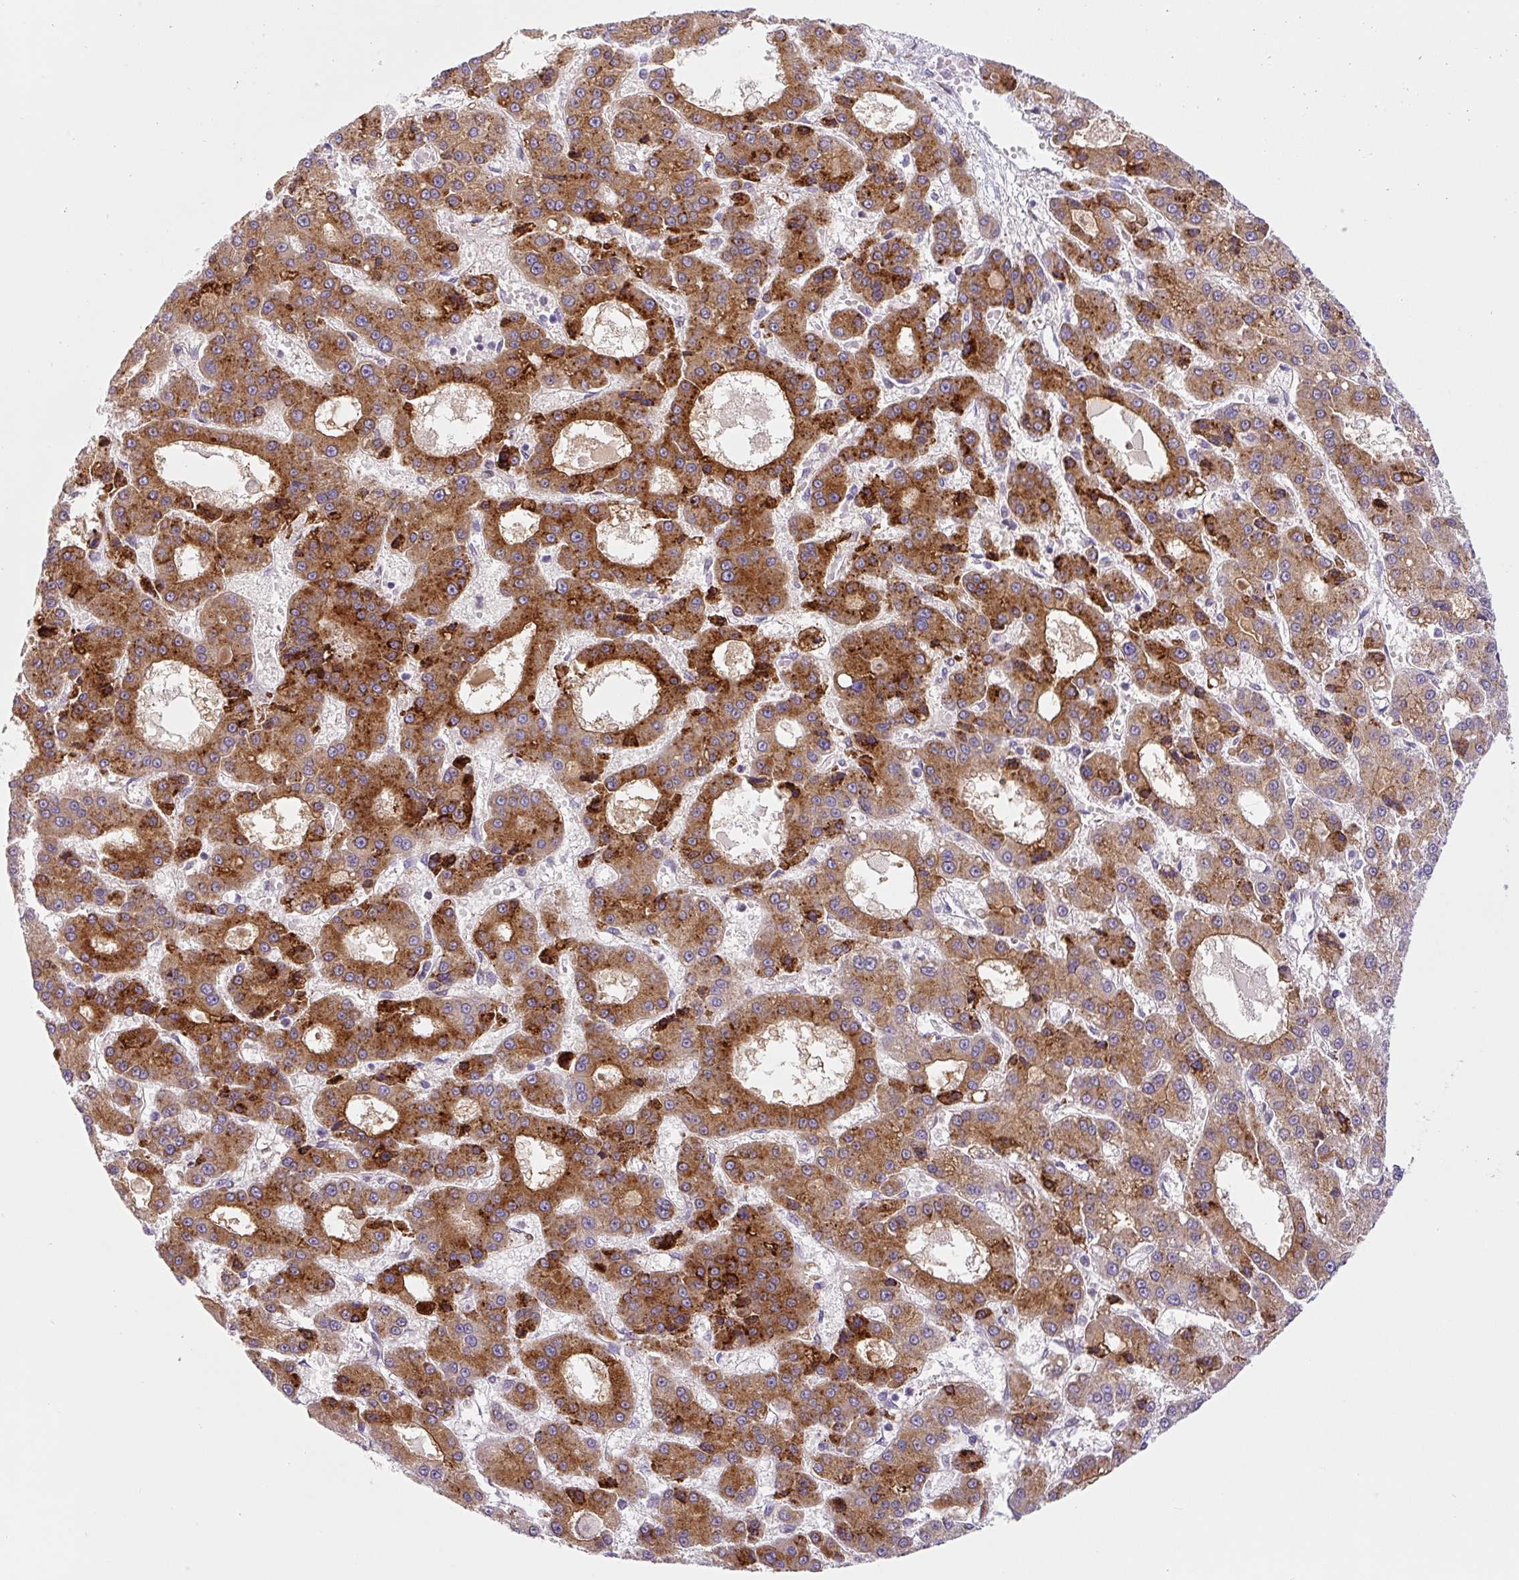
{"staining": {"intensity": "strong", "quantity": ">75%", "location": "cytoplasmic/membranous"}, "tissue": "liver cancer", "cell_type": "Tumor cells", "image_type": "cancer", "snomed": [{"axis": "morphology", "description": "Carcinoma, Hepatocellular, NOS"}, {"axis": "topography", "description": "Liver"}], "caption": "There is high levels of strong cytoplasmic/membranous positivity in tumor cells of liver cancer, as demonstrated by immunohistochemical staining (brown color).", "gene": "DISP3", "patient": {"sex": "male", "age": 70}}